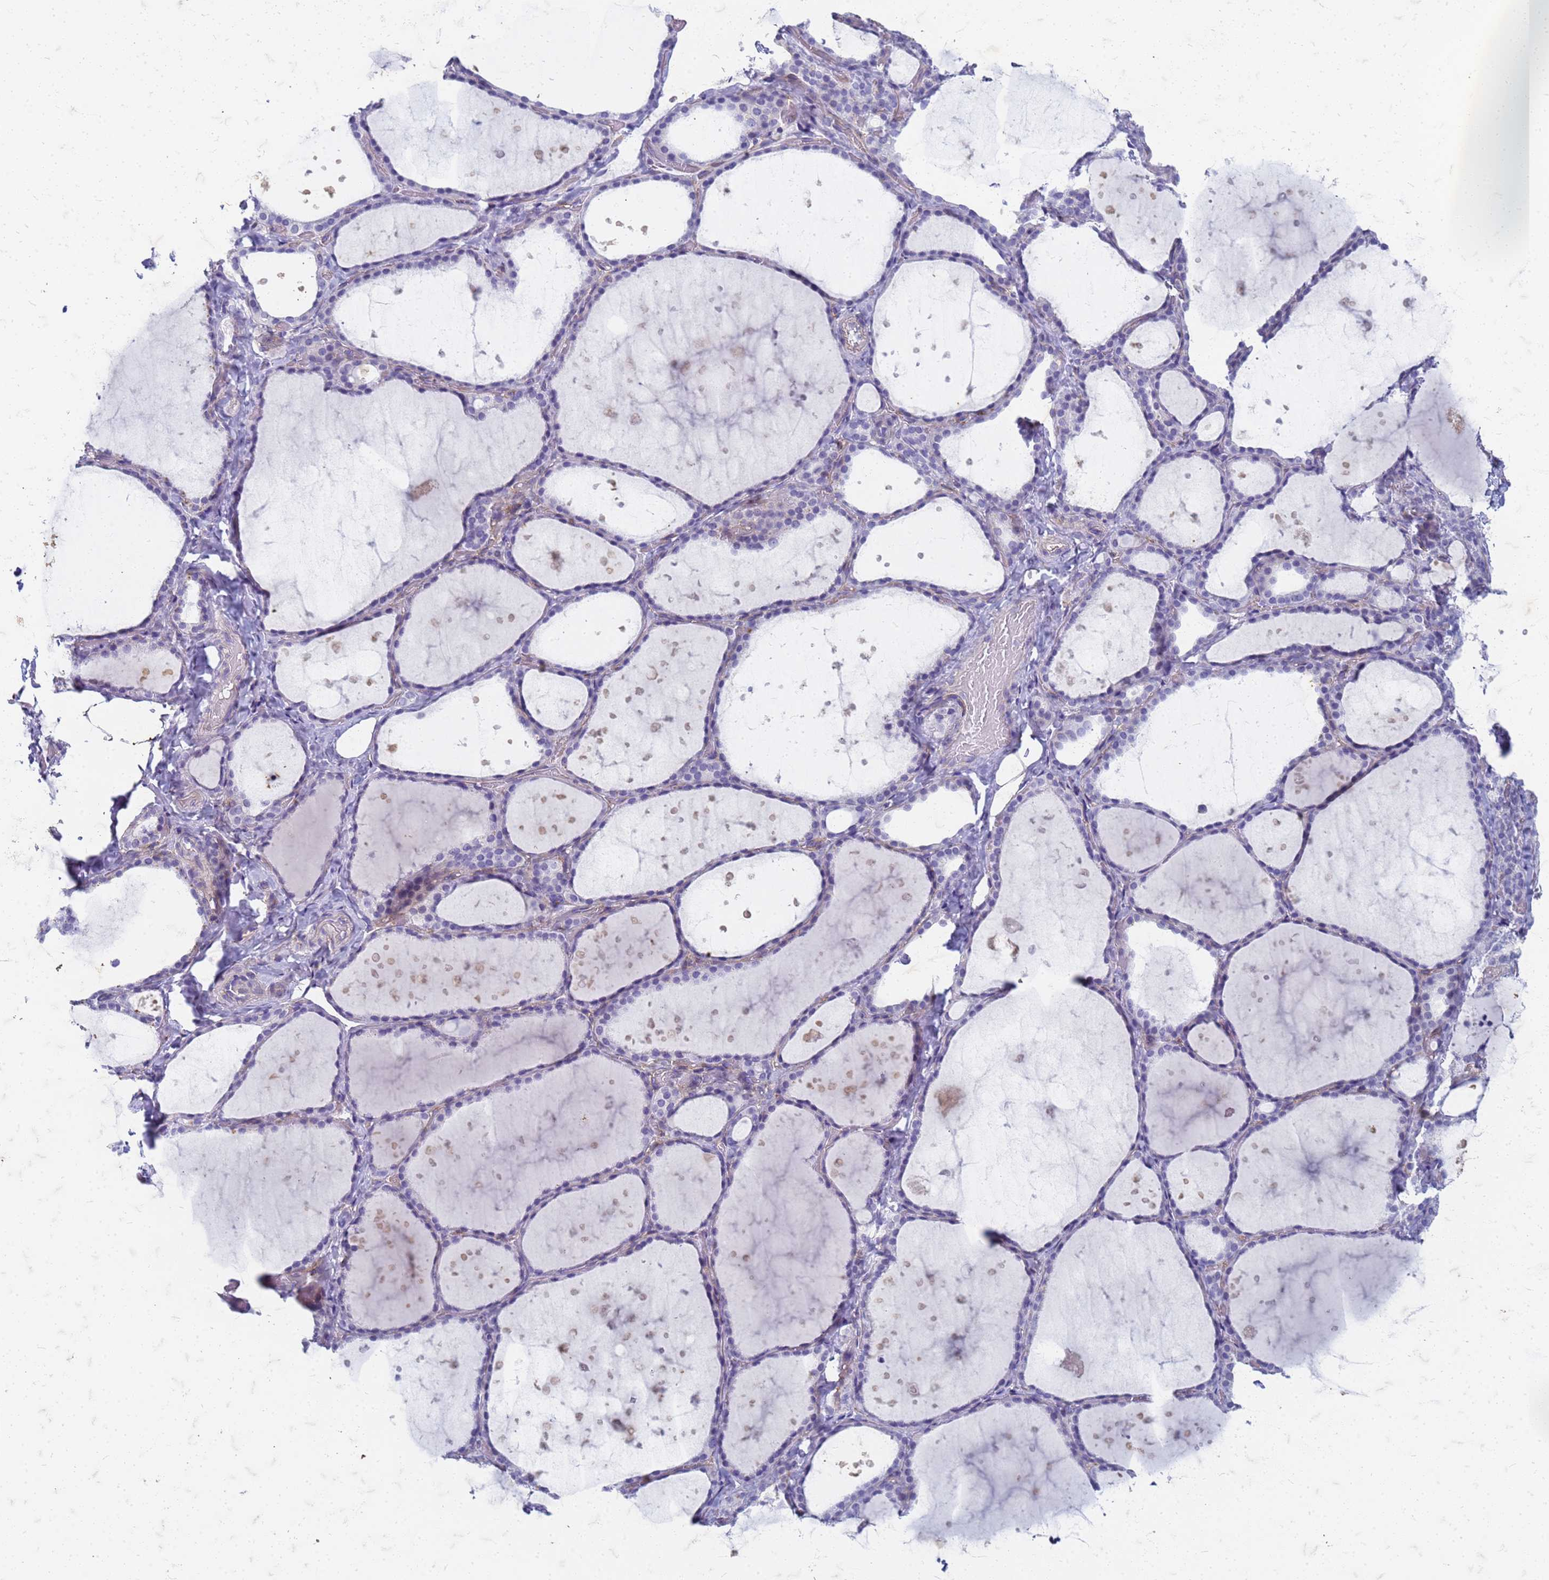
{"staining": {"intensity": "negative", "quantity": "none", "location": "none"}, "tissue": "thyroid gland", "cell_type": "Glandular cells", "image_type": "normal", "snomed": [{"axis": "morphology", "description": "Normal tissue, NOS"}, {"axis": "topography", "description": "Thyroid gland"}], "caption": "Immunohistochemical staining of unremarkable thyroid gland demonstrates no significant positivity in glandular cells. Brightfield microscopy of immunohistochemistry stained with DAB (3,3'-diaminobenzidine) (brown) and hematoxylin (blue), captured at high magnification.", "gene": "TRIM64B", "patient": {"sex": "female", "age": 44}}